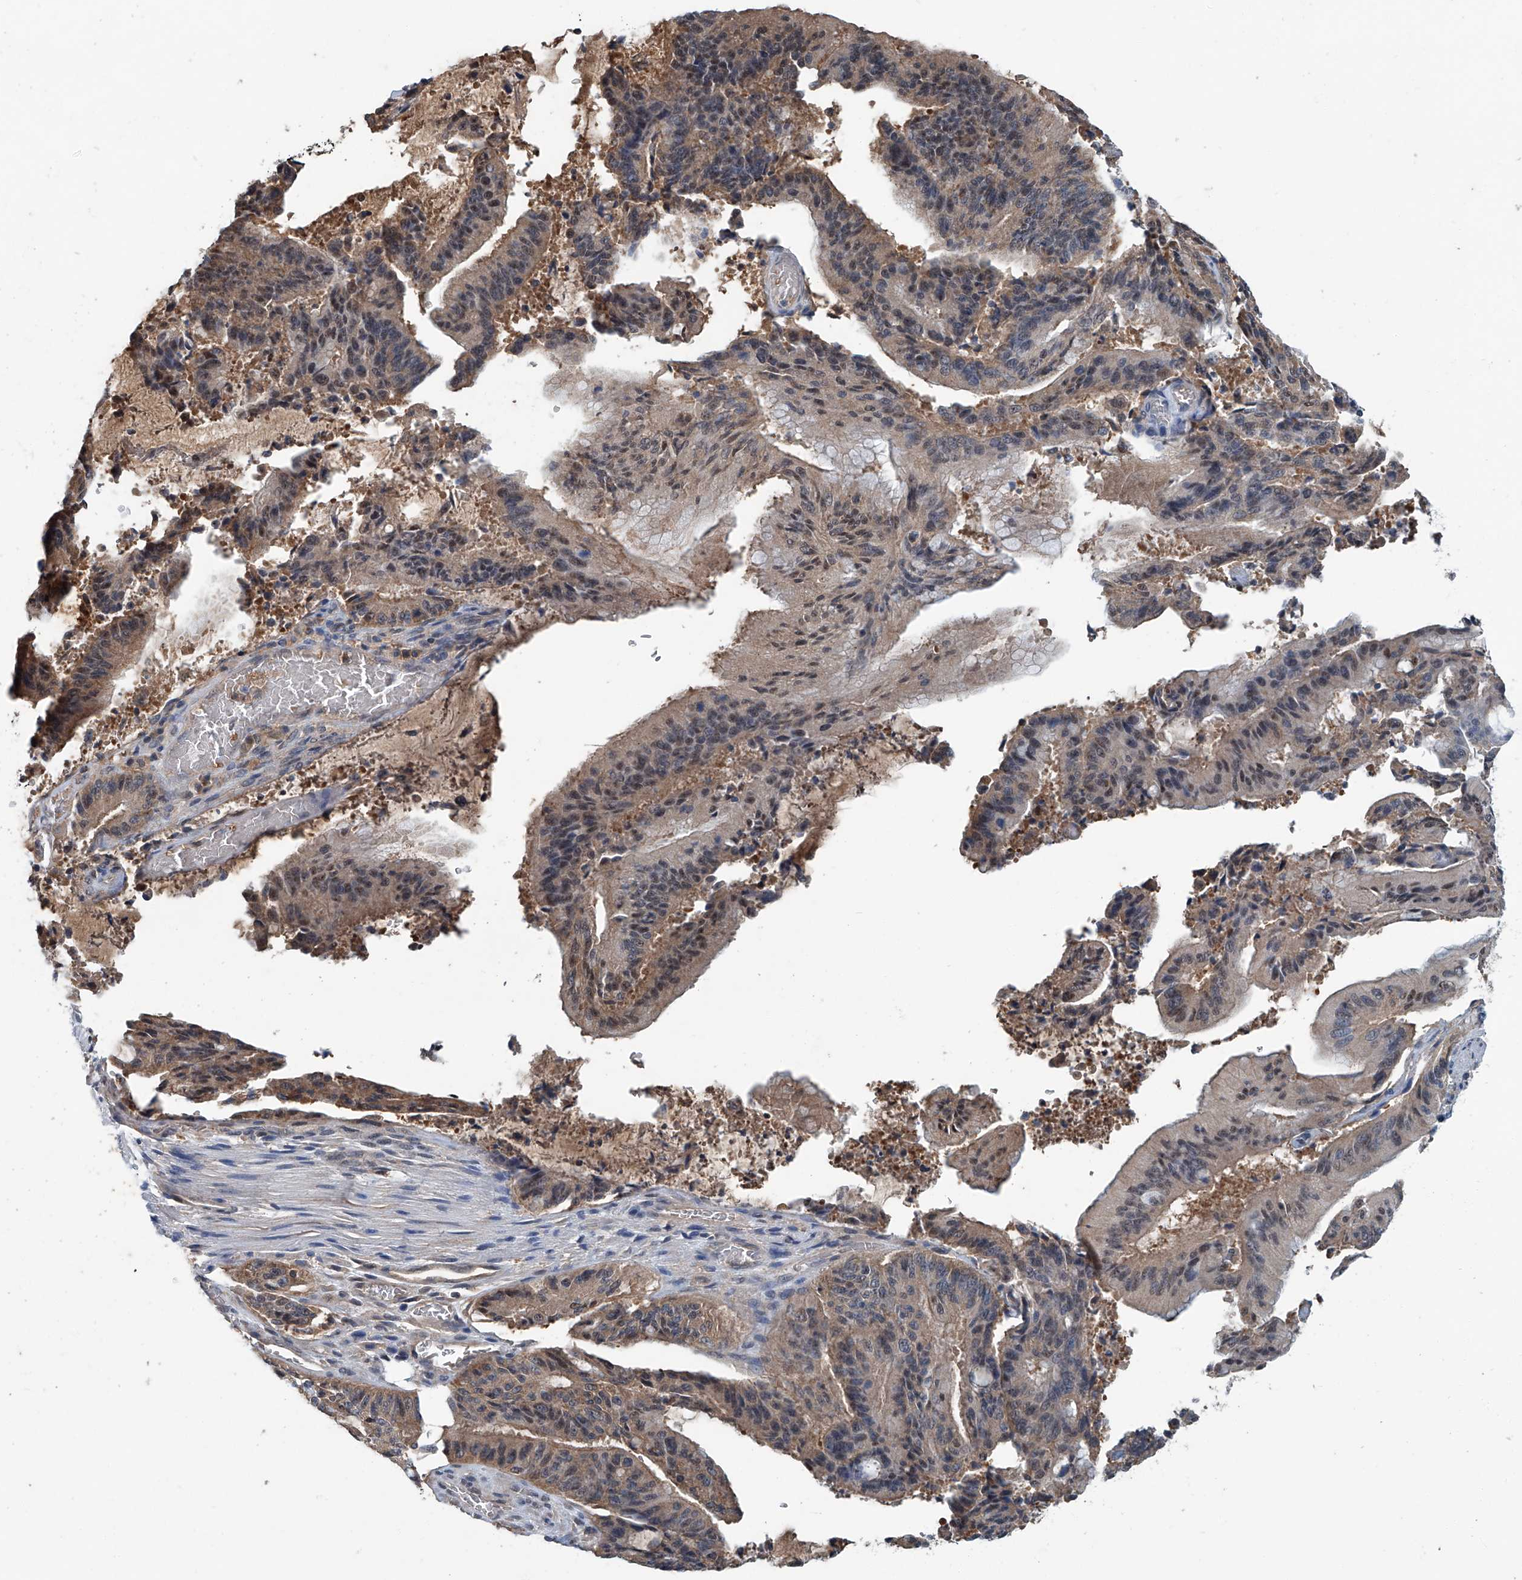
{"staining": {"intensity": "weak", "quantity": "25%-75%", "location": "cytoplasmic/membranous,nuclear"}, "tissue": "liver cancer", "cell_type": "Tumor cells", "image_type": "cancer", "snomed": [{"axis": "morphology", "description": "Normal tissue, NOS"}, {"axis": "morphology", "description": "Cholangiocarcinoma"}, {"axis": "topography", "description": "Liver"}, {"axis": "topography", "description": "Peripheral nerve tissue"}], "caption": "IHC histopathology image of liver cancer (cholangiocarcinoma) stained for a protein (brown), which displays low levels of weak cytoplasmic/membranous and nuclear staining in approximately 25%-75% of tumor cells.", "gene": "CLK1", "patient": {"sex": "female", "age": 73}}